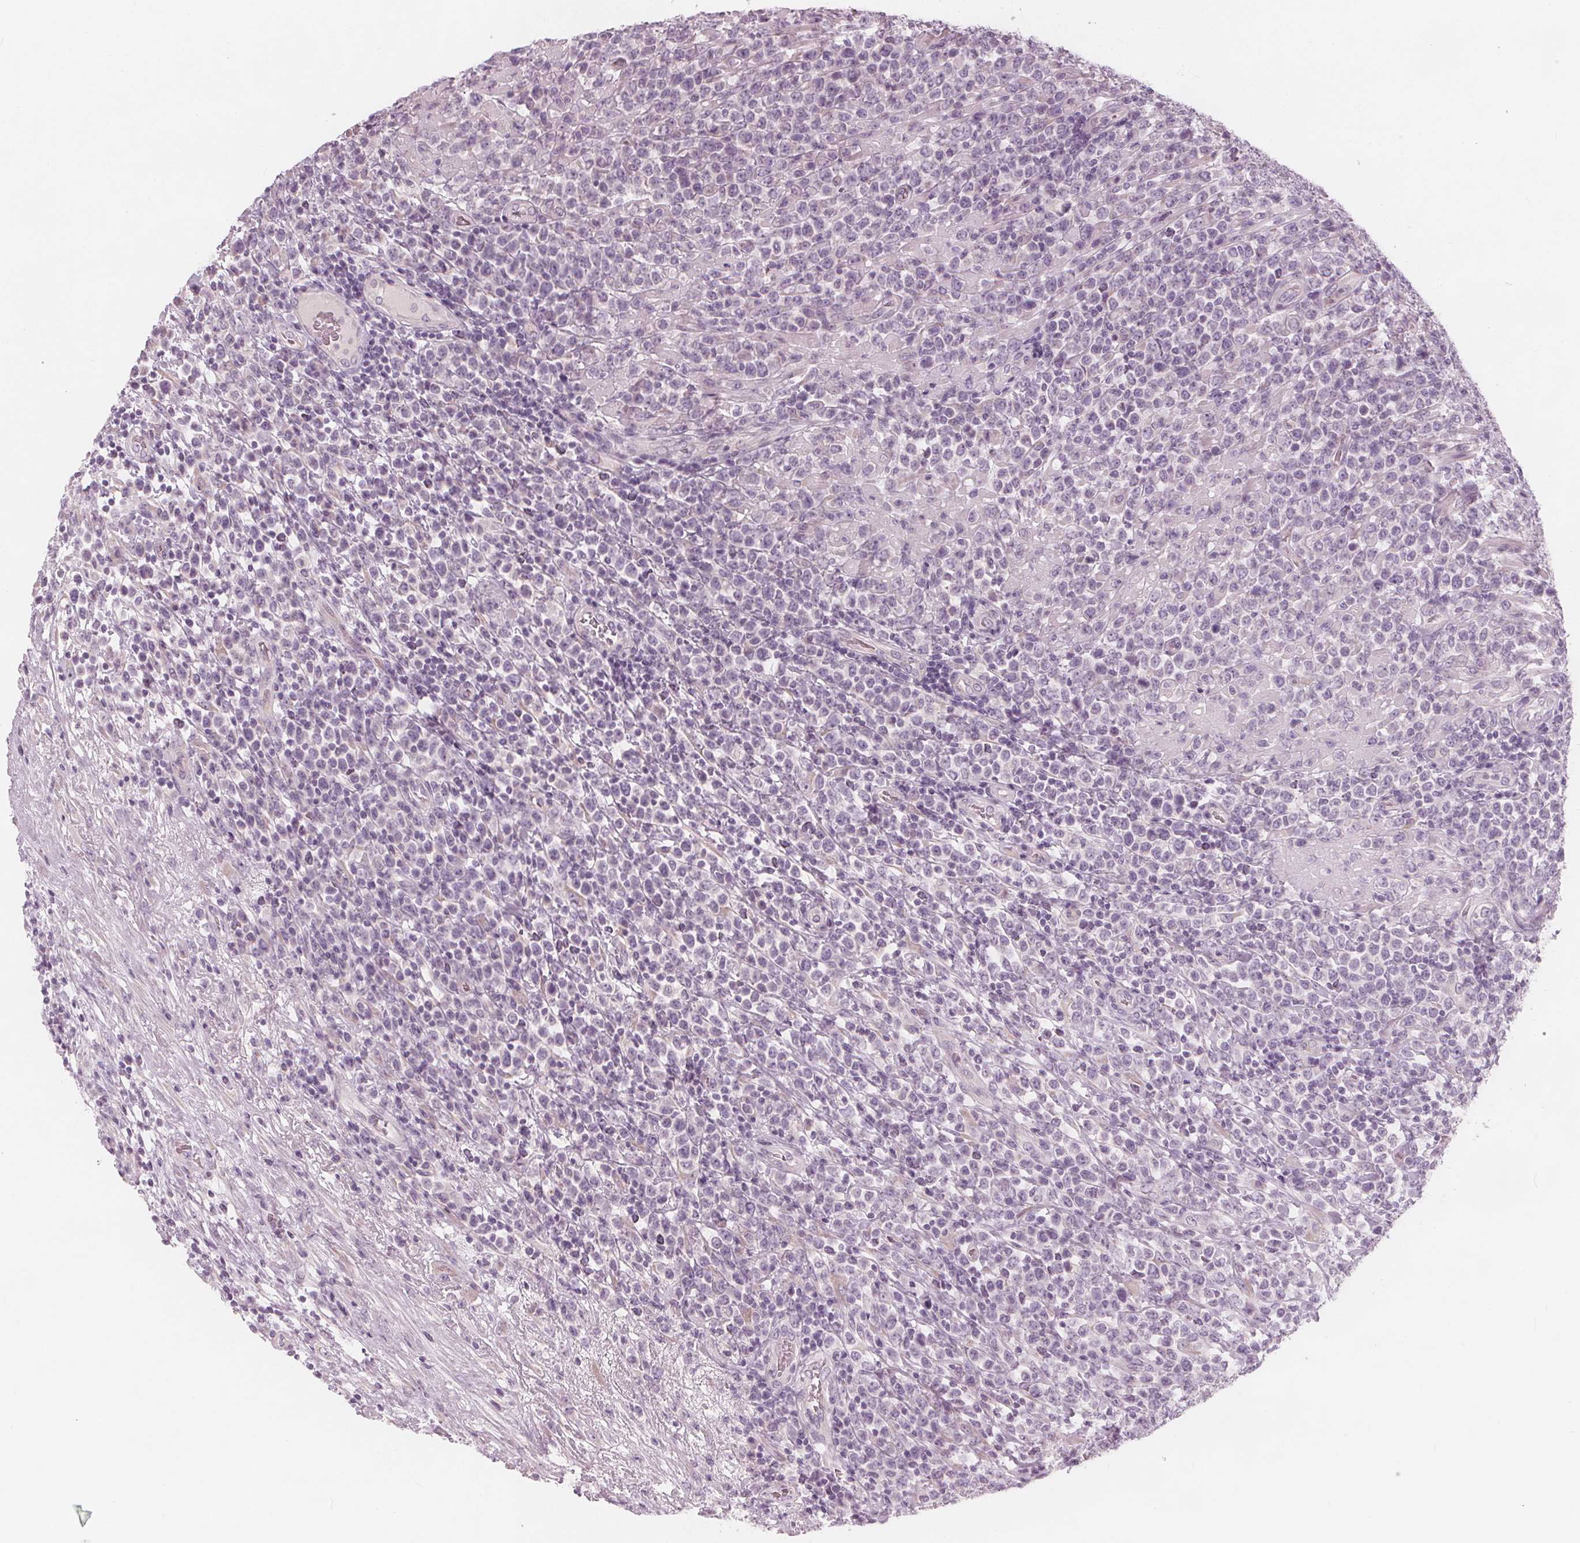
{"staining": {"intensity": "negative", "quantity": "none", "location": "none"}, "tissue": "lymphoma", "cell_type": "Tumor cells", "image_type": "cancer", "snomed": [{"axis": "morphology", "description": "Malignant lymphoma, non-Hodgkin's type, High grade"}, {"axis": "topography", "description": "Soft tissue"}], "caption": "Micrograph shows no significant protein staining in tumor cells of lymphoma.", "gene": "BRSK1", "patient": {"sex": "female", "age": 56}}